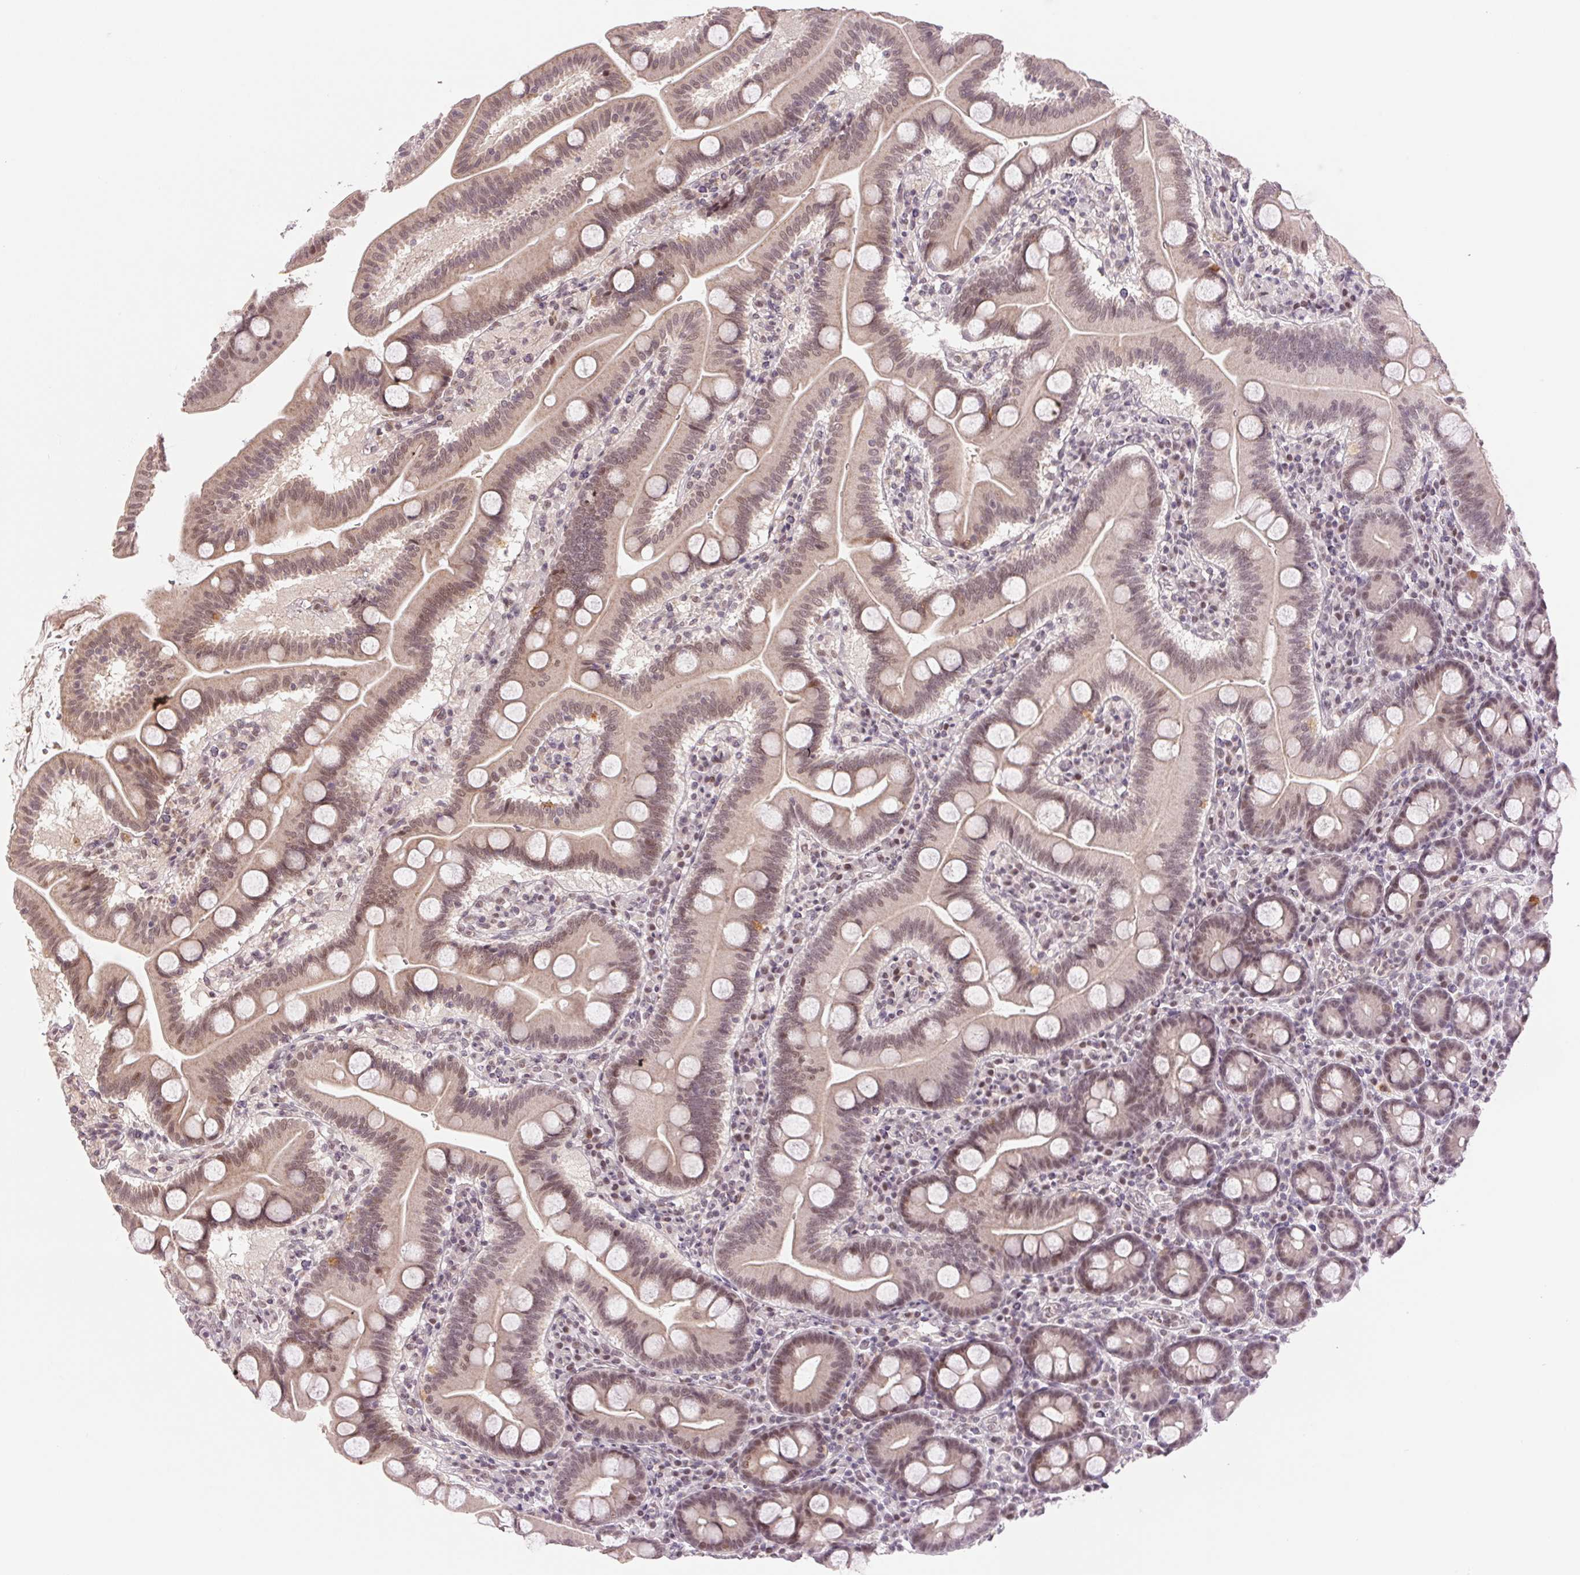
{"staining": {"intensity": "weak", "quantity": ">75%", "location": "cytoplasmic/membranous,nuclear"}, "tissue": "duodenum", "cell_type": "Glandular cells", "image_type": "normal", "snomed": [{"axis": "morphology", "description": "Normal tissue, NOS"}, {"axis": "topography", "description": "Pancreas"}, {"axis": "topography", "description": "Duodenum"}], "caption": "Immunohistochemistry (IHC) (DAB) staining of normal human duodenum demonstrates weak cytoplasmic/membranous,nuclear protein staining in about >75% of glandular cells.", "gene": "GRHL3", "patient": {"sex": "male", "age": 59}}